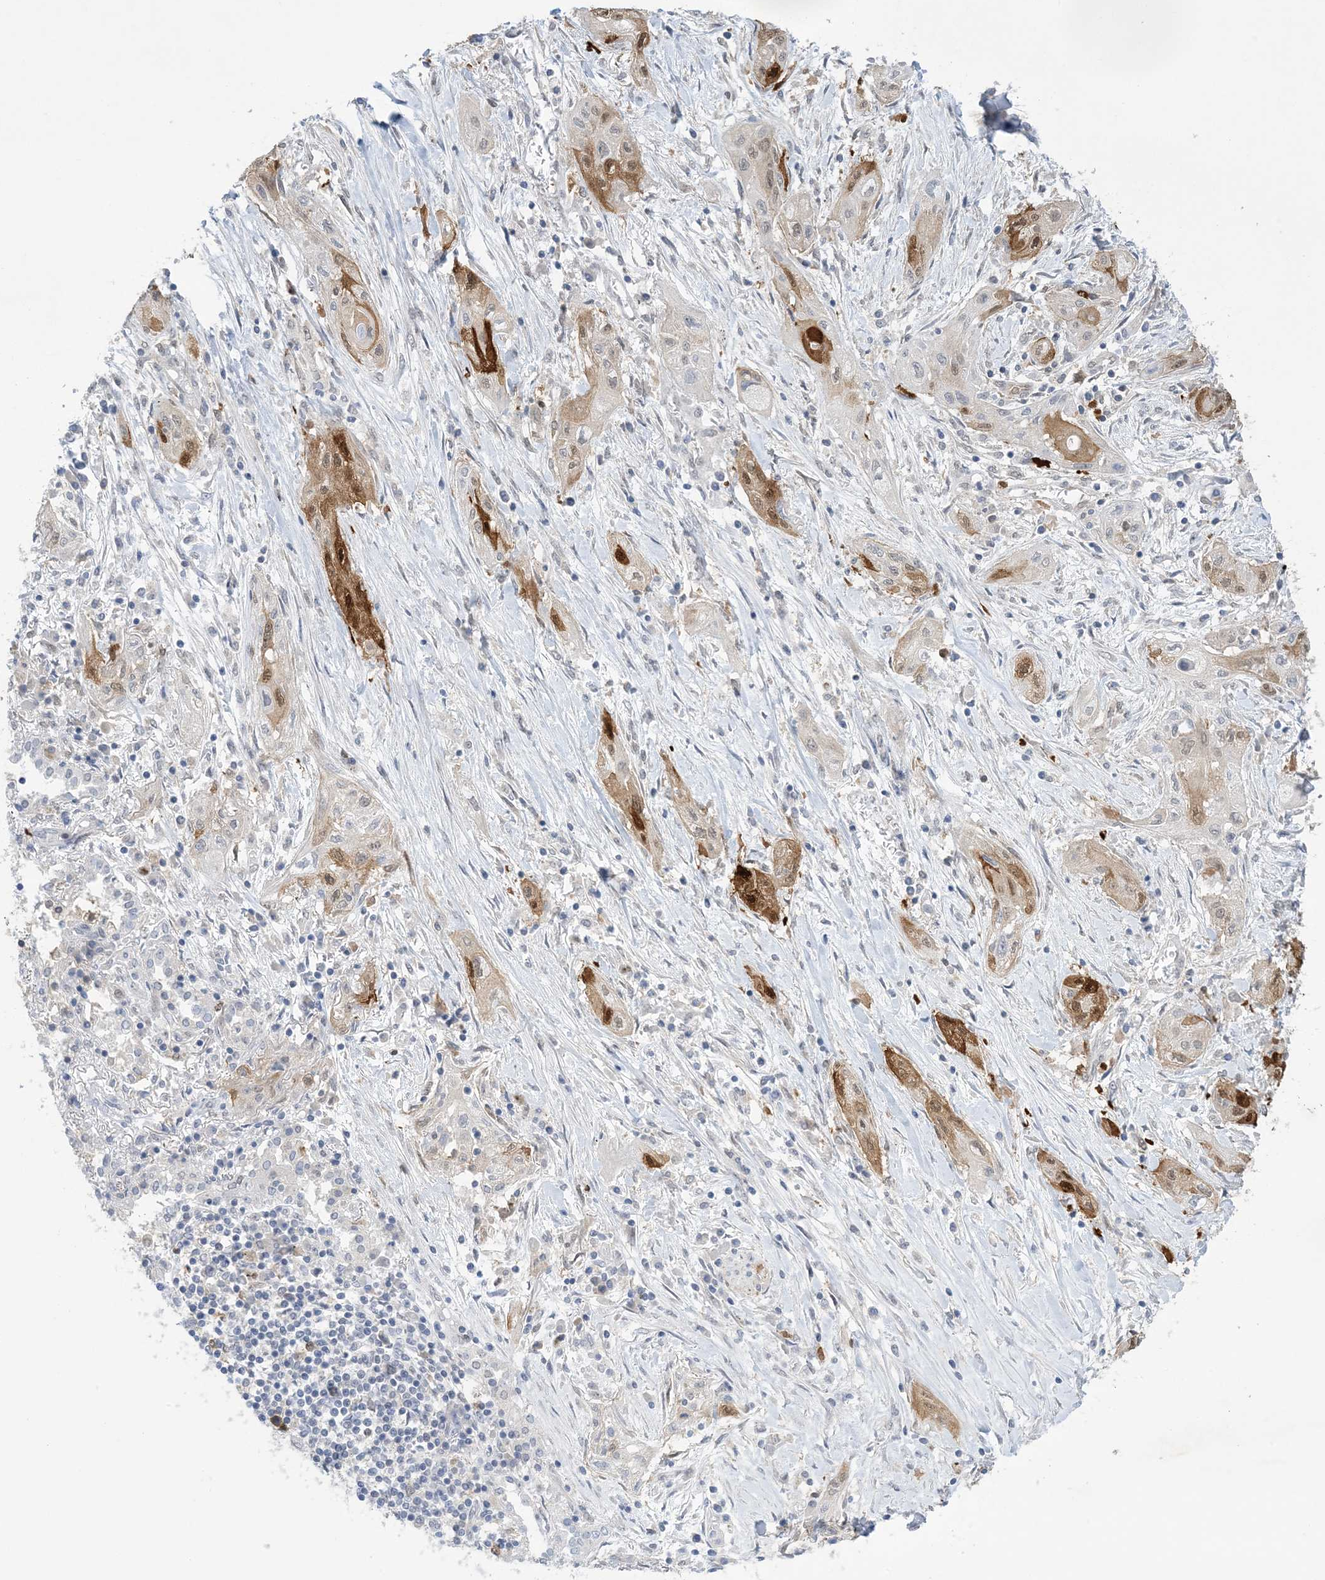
{"staining": {"intensity": "moderate", "quantity": "<25%", "location": "cytoplasmic/membranous"}, "tissue": "lung cancer", "cell_type": "Tumor cells", "image_type": "cancer", "snomed": [{"axis": "morphology", "description": "Squamous cell carcinoma, NOS"}, {"axis": "topography", "description": "Lung"}], "caption": "Immunohistochemical staining of lung cancer (squamous cell carcinoma) shows low levels of moderate cytoplasmic/membranous expression in about <25% of tumor cells.", "gene": "HMGCS1", "patient": {"sex": "female", "age": 47}}